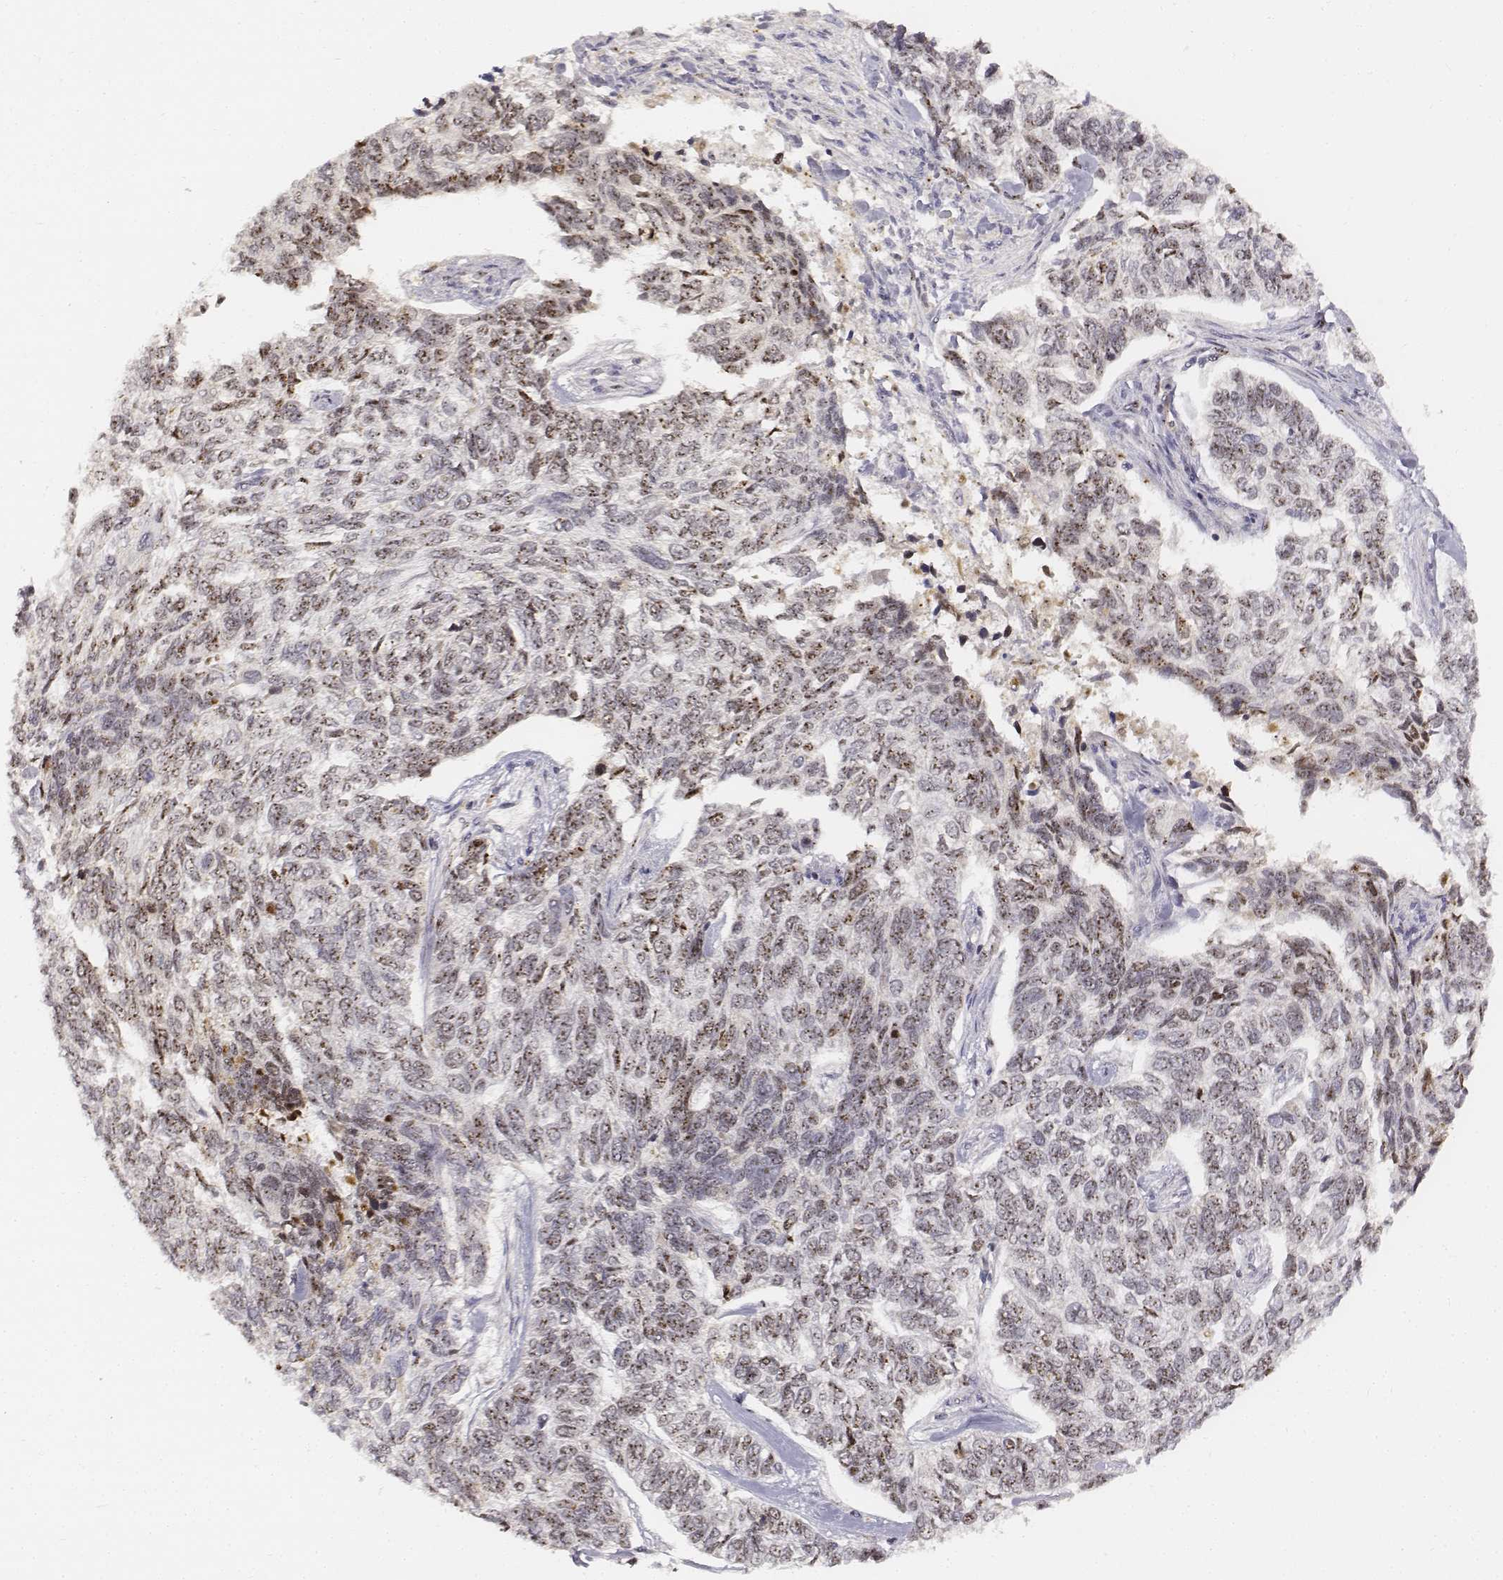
{"staining": {"intensity": "weak", "quantity": "25%-75%", "location": "nuclear"}, "tissue": "skin cancer", "cell_type": "Tumor cells", "image_type": "cancer", "snomed": [{"axis": "morphology", "description": "Basal cell carcinoma"}, {"axis": "topography", "description": "Skin"}], "caption": "IHC staining of skin cancer, which demonstrates low levels of weak nuclear expression in about 25%-75% of tumor cells indicating weak nuclear protein expression. The staining was performed using DAB (brown) for protein detection and nuclei were counterstained in hematoxylin (blue).", "gene": "PHF6", "patient": {"sex": "female", "age": 65}}